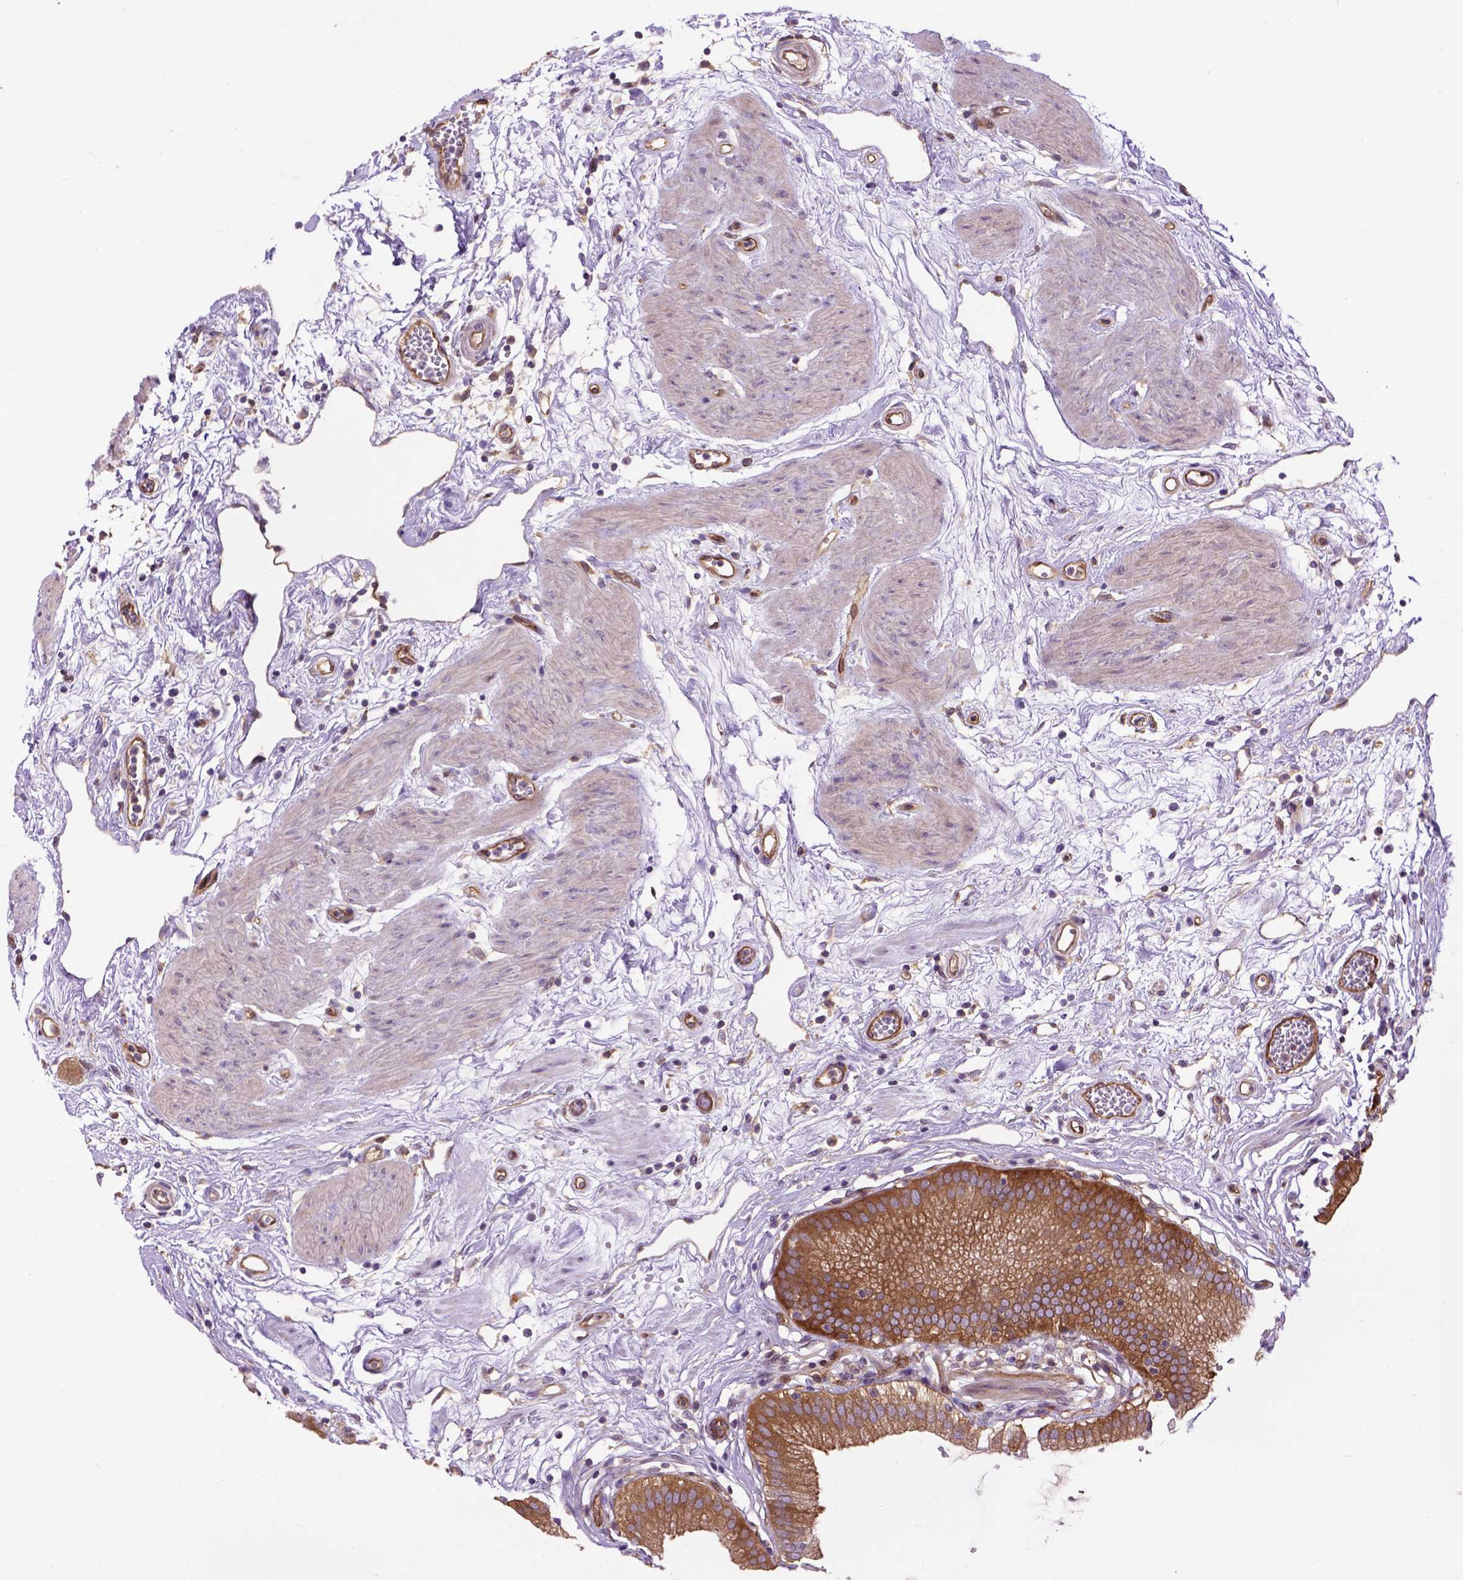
{"staining": {"intensity": "moderate", "quantity": ">75%", "location": "cytoplasmic/membranous"}, "tissue": "gallbladder", "cell_type": "Glandular cells", "image_type": "normal", "snomed": [{"axis": "morphology", "description": "Normal tissue, NOS"}, {"axis": "topography", "description": "Gallbladder"}], "caption": "Brown immunohistochemical staining in unremarkable human gallbladder reveals moderate cytoplasmic/membranous expression in about >75% of glandular cells. (brown staining indicates protein expression, while blue staining denotes nuclei).", "gene": "CASKIN2", "patient": {"sex": "female", "age": 65}}